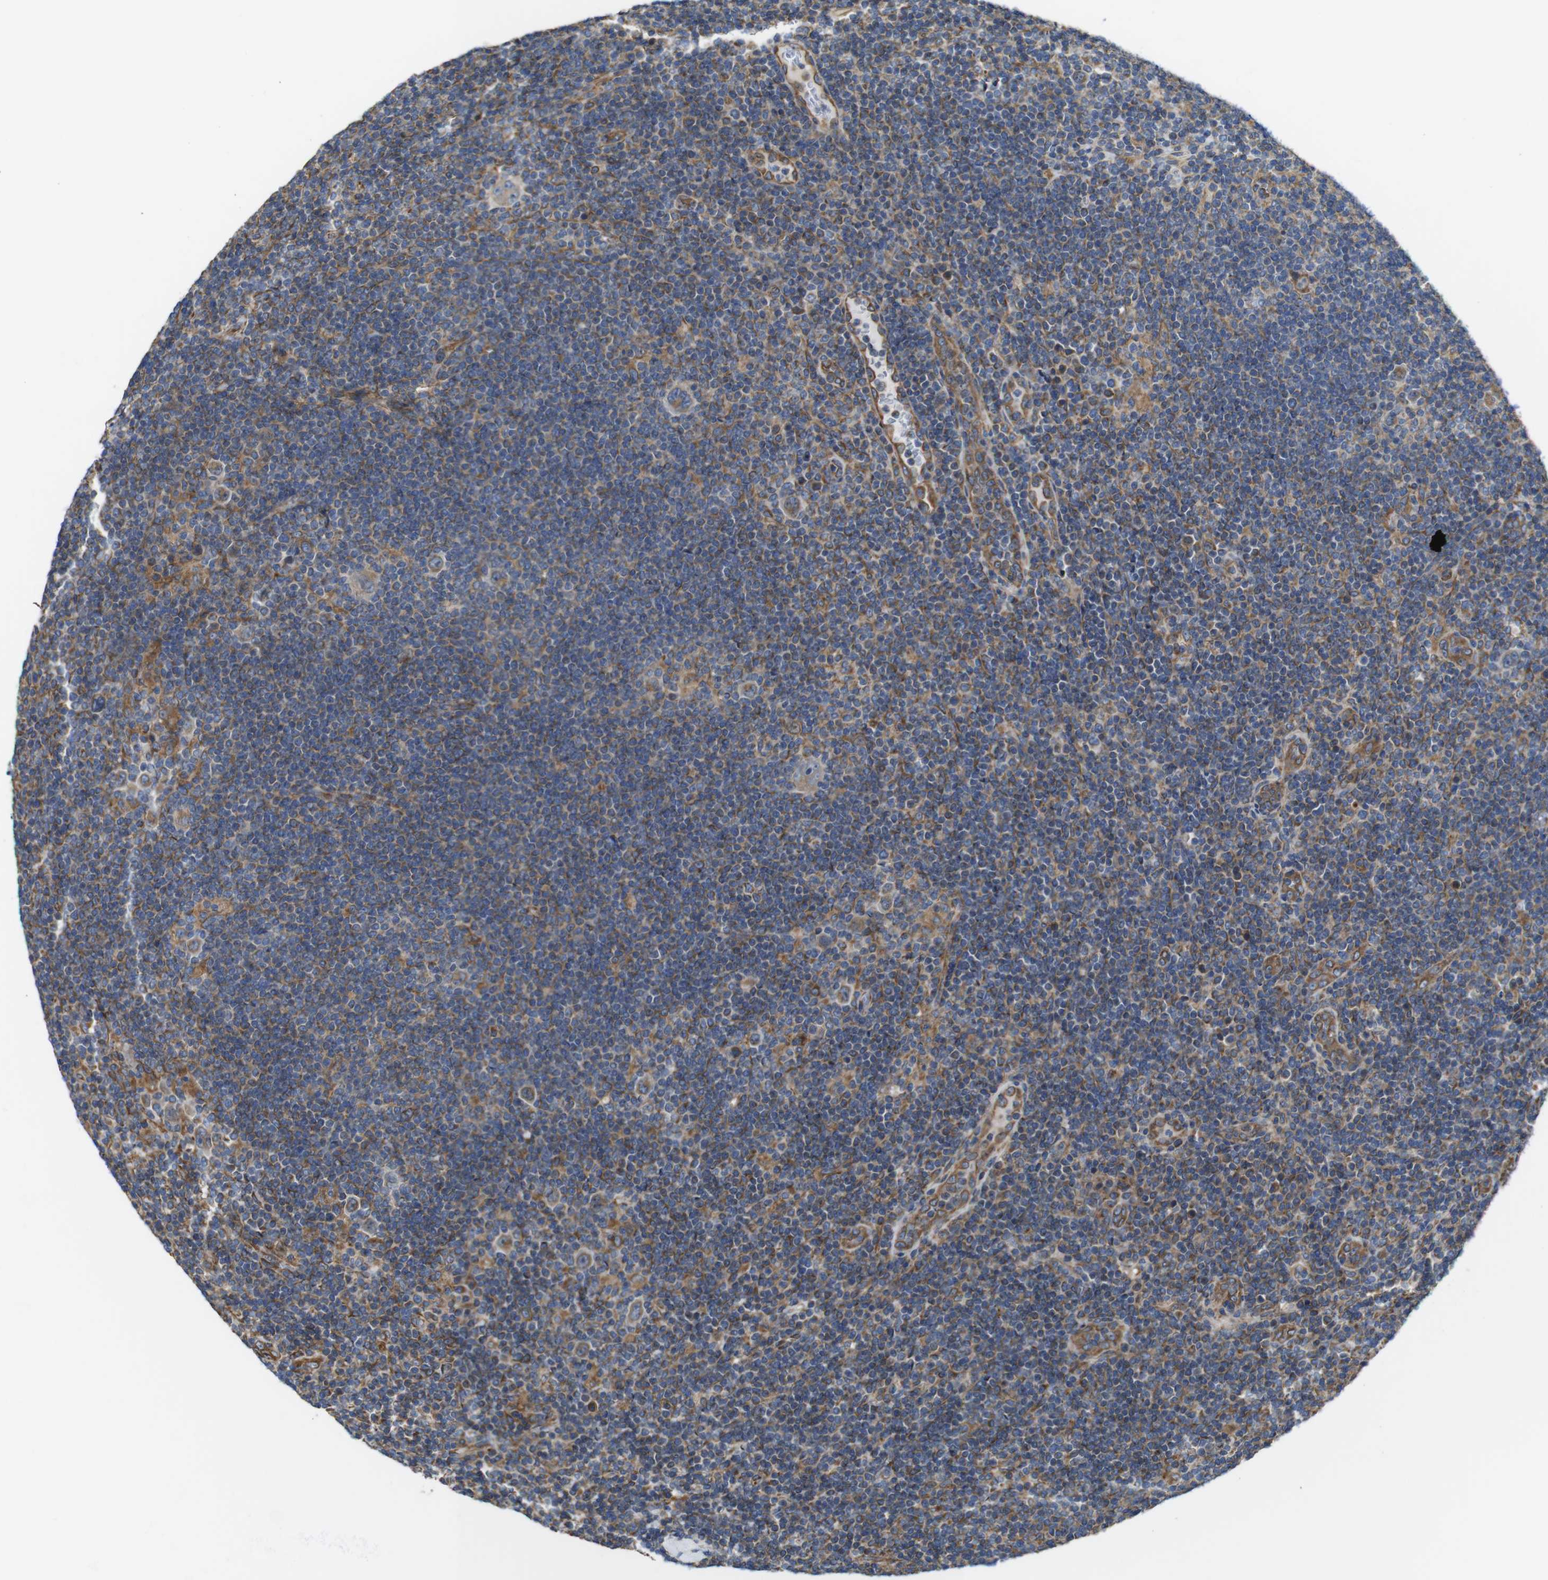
{"staining": {"intensity": "moderate", "quantity": ">75%", "location": "cytoplasmic/membranous"}, "tissue": "lymphoma", "cell_type": "Tumor cells", "image_type": "cancer", "snomed": [{"axis": "morphology", "description": "Hodgkin's disease, NOS"}, {"axis": "topography", "description": "Lymph node"}], "caption": "About >75% of tumor cells in human Hodgkin's disease reveal moderate cytoplasmic/membranous protein positivity as visualized by brown immunohistochemical staining.", "gene": "POMK", "patient": {"sex": "female", "age": 57}}